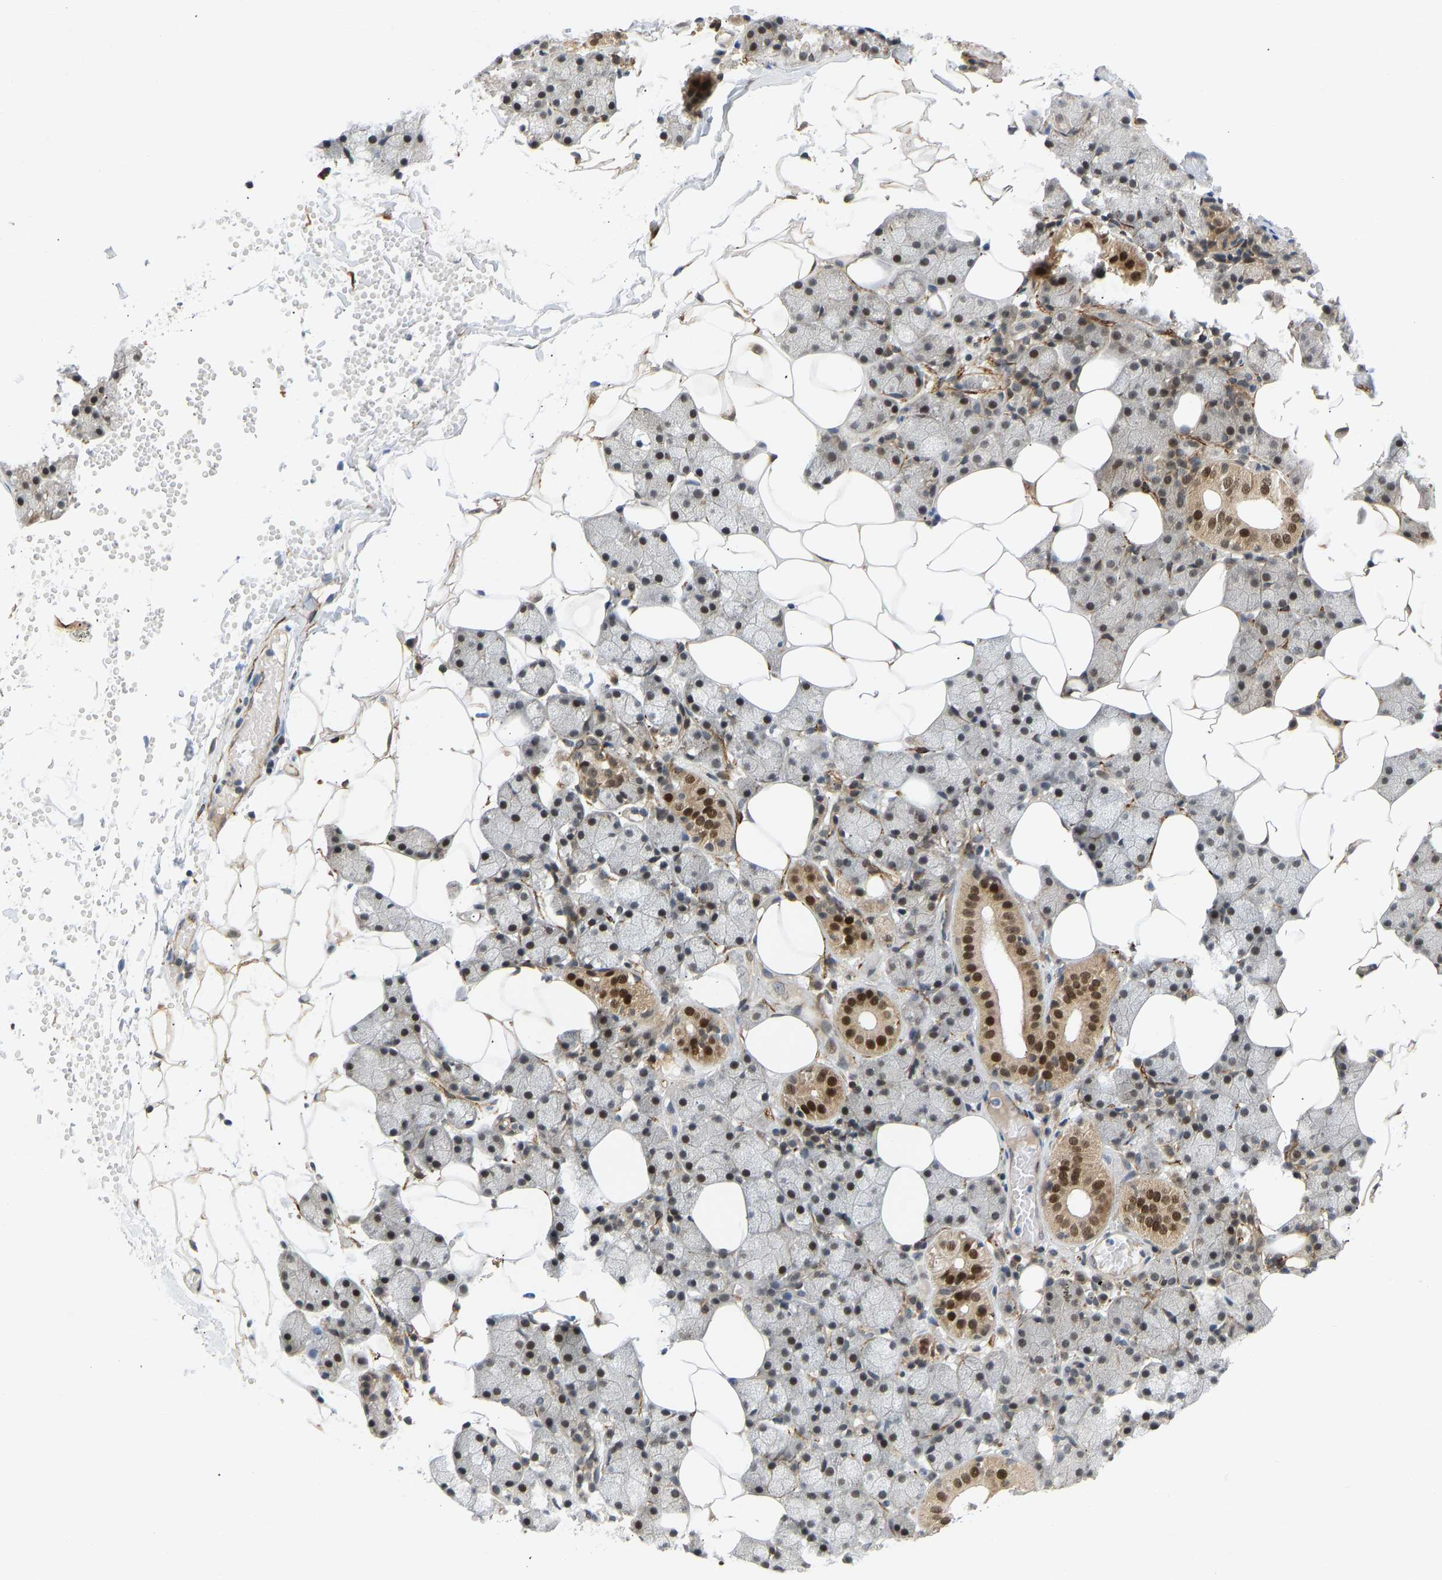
{"staining": {"intensity": "moderate", "quantity": "25%-75%", "location": "cytoplasmic/membranous,nuclear"}, "tissue": "salivary gland", "cell_type": "Glandular cells", "image_type": "normal", "snomed": [{"axis": "morphology", "description": "Normal tissue, NOS"}, {"axis": "topography", "description": "Salivary gland"}], "caption": "DAB immunohistochemical staining of normal salivary gland reveals moderate cytoplasmic/membranous,nuclear protein staining in approximately 25%-75% of glandular cells. The protein of interest is stained brown, and the nuclei are stained in blue (DAB IHC with brightfield microscopy, high magnification).", "gene": "BAG1", "patient": {"sex": "female", "age": 33}}